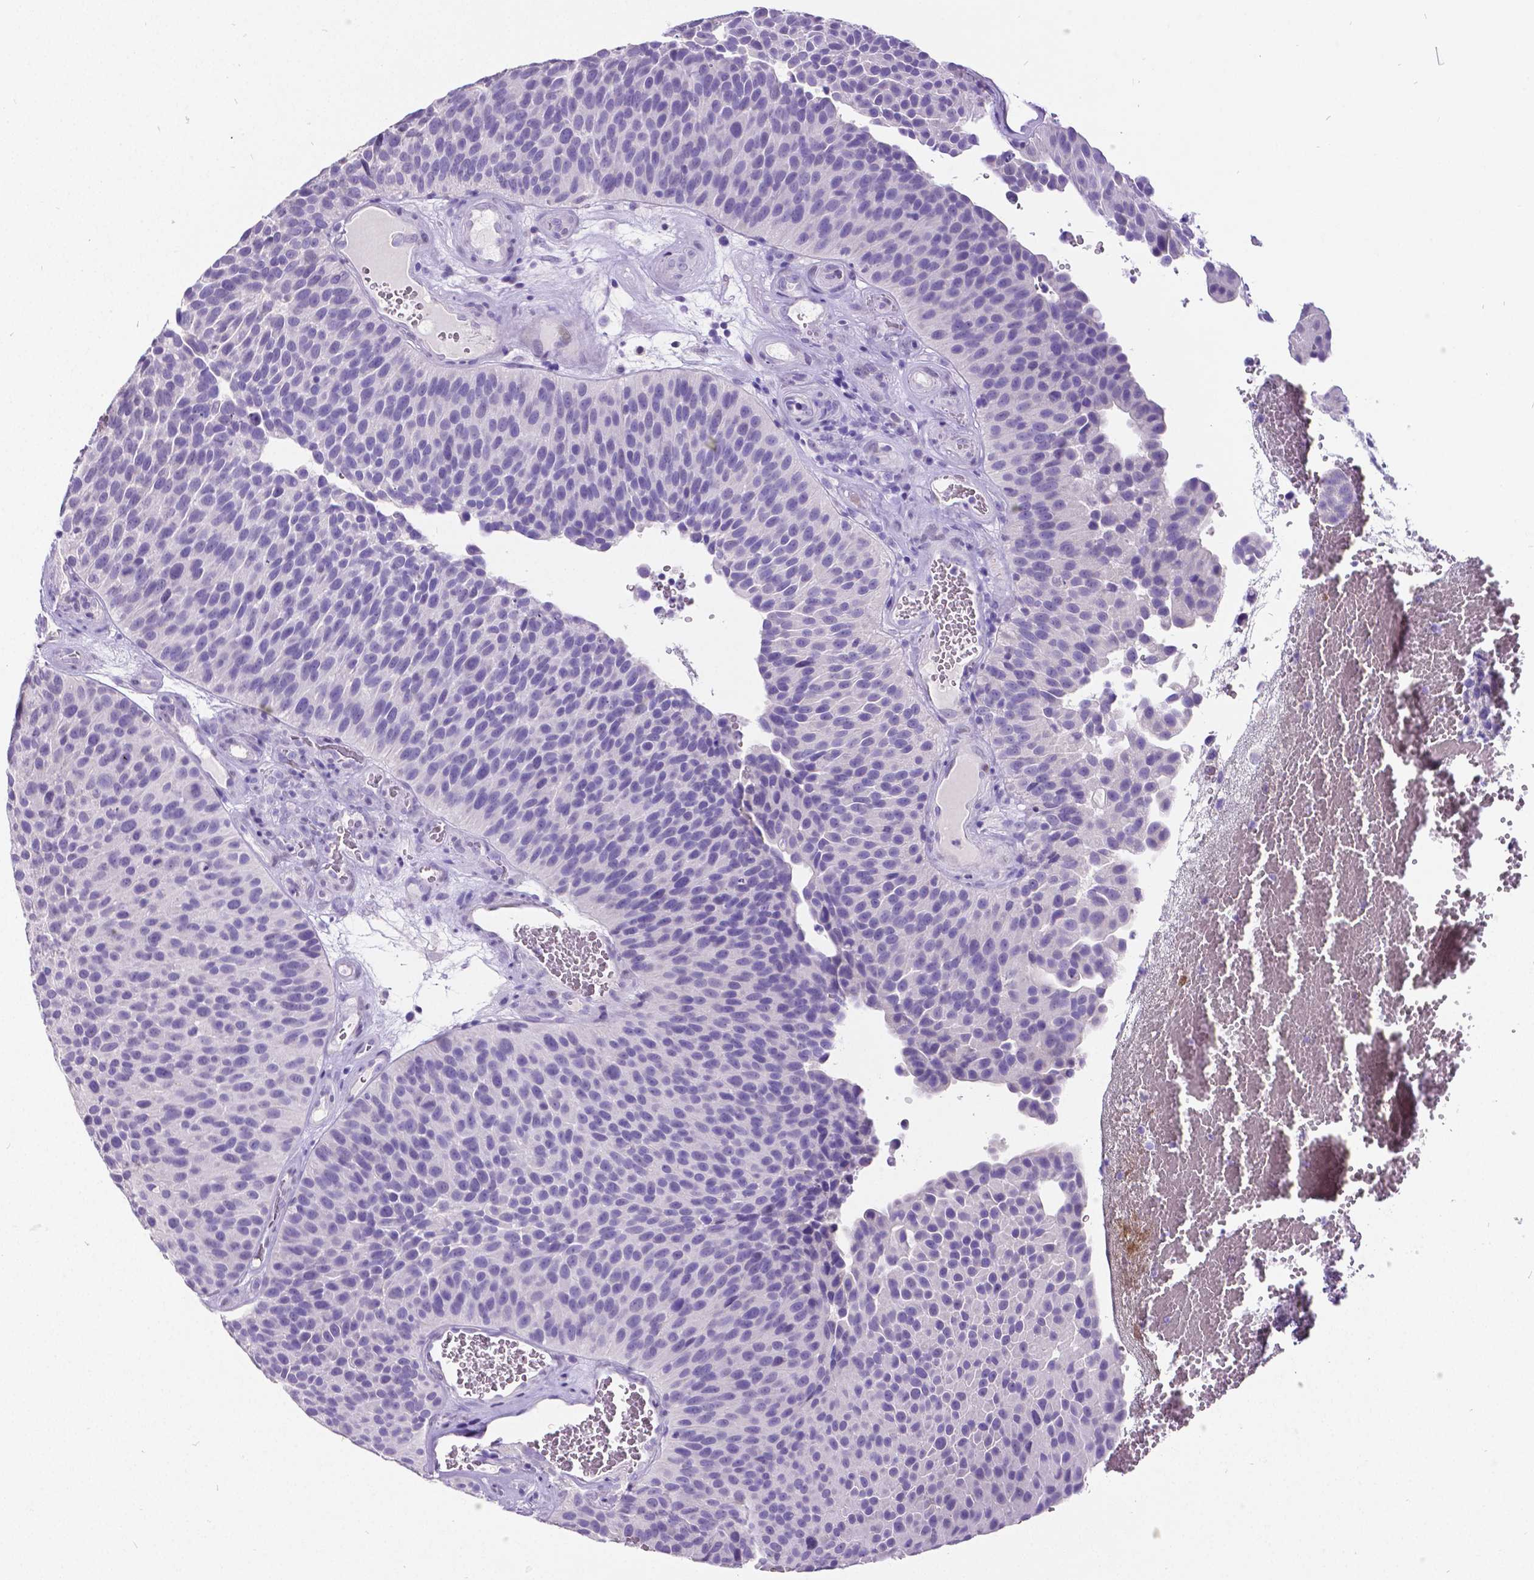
{"staining": {"intensity": "negative", "quantity": "none", "location": "none"}, "tissue": "urothelial cancer", "cell_type": "Tumor cells", "image_type": "cancer", "snomed": [{"axis": "morphology", "description": "Urothelial carcinoma, Low grade"}, {"axis": "topography", "description": "Urinary bladder"}], "caption": "High power microscopy micrograph of an immunohistochemistry (IHC) photomicrograph of urothelial cancer, revealing no significant positivity in tumor cells.", "gene": "SATB2", "patient": {"sex": "male", "age": 76}}